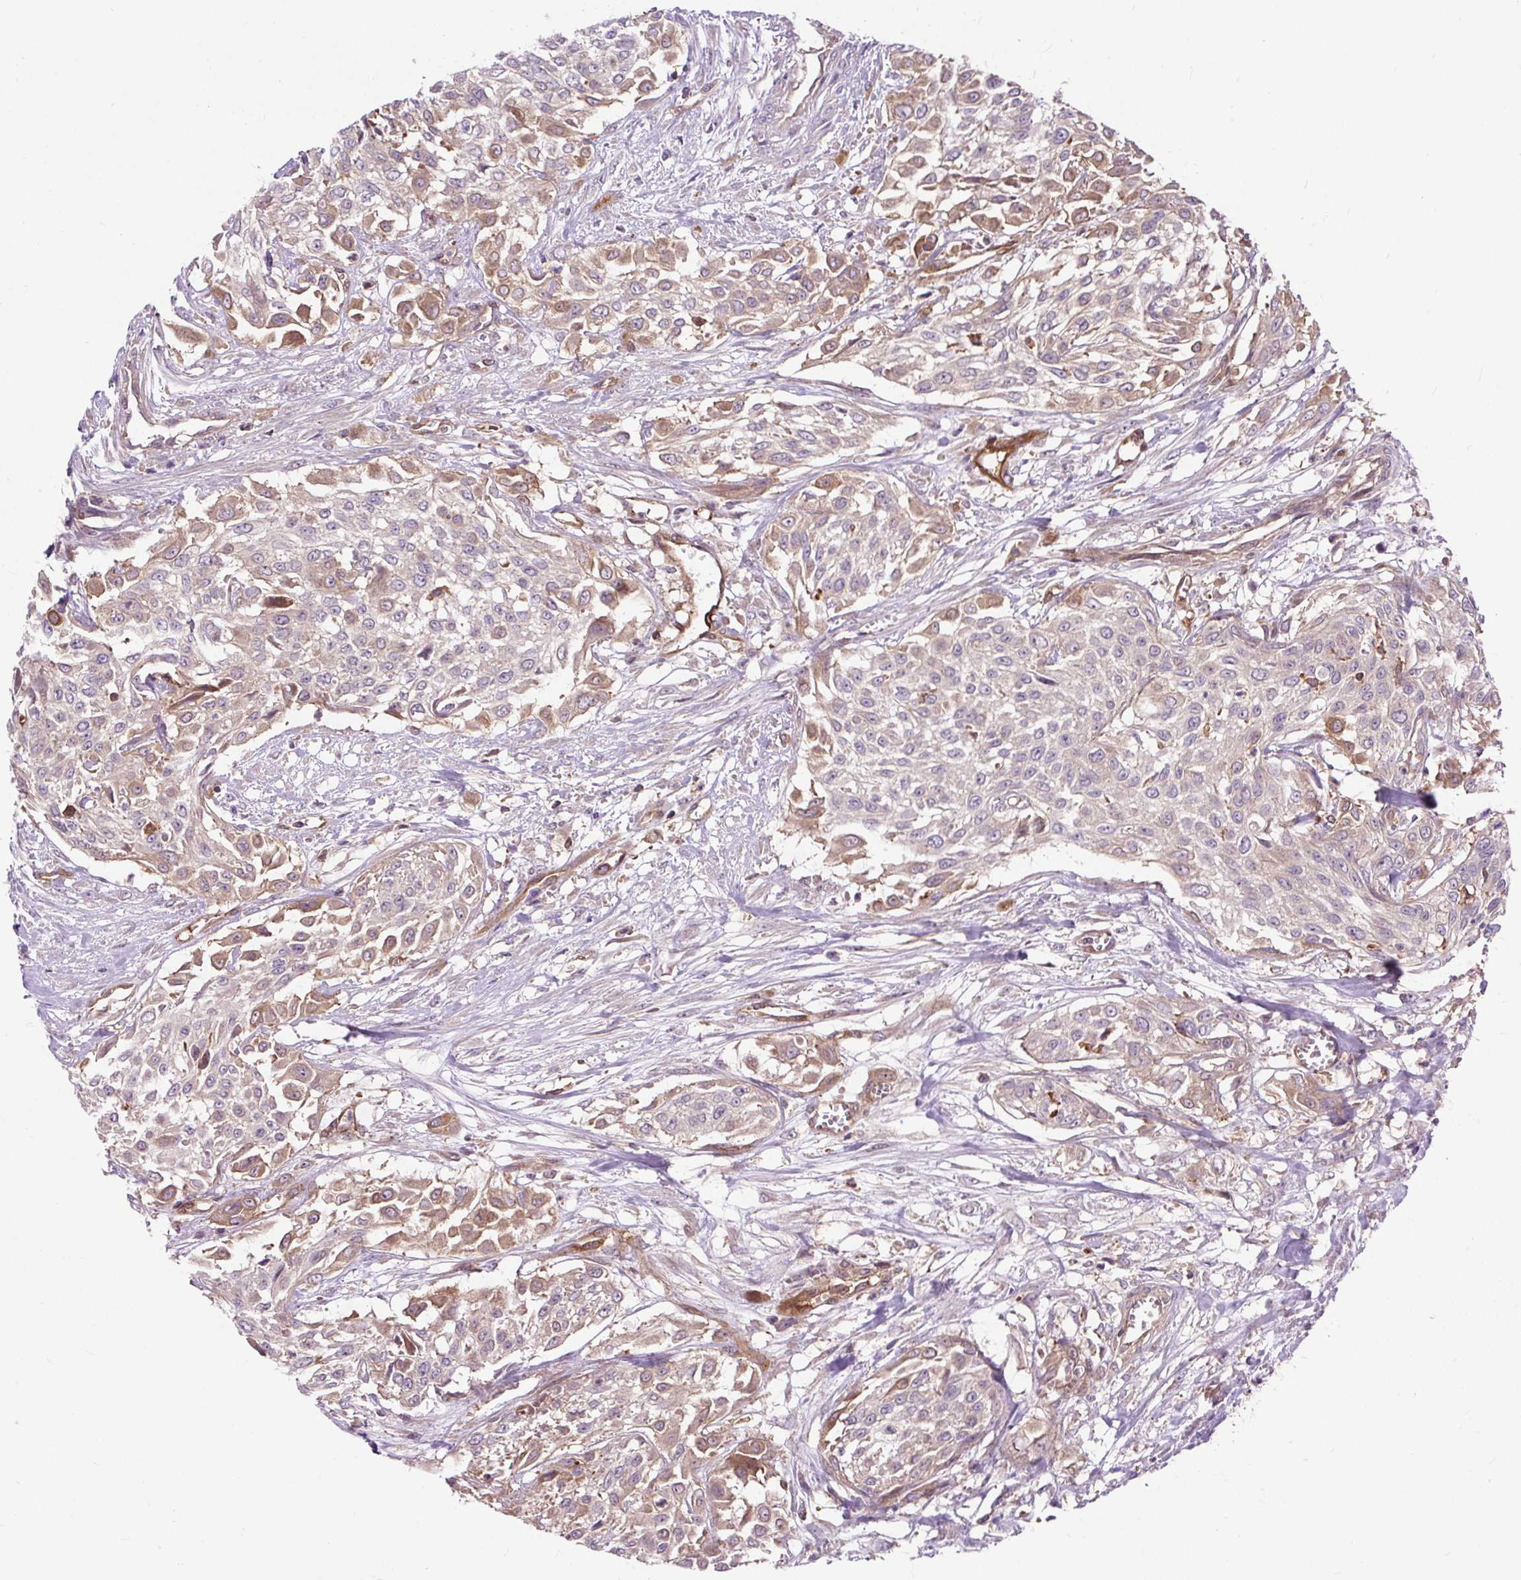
{"staining": {"intensity": "moderate", "quantity": "<25%", "location": "cytoplasmic/membranous"}, "tissue": "urothelial cancer", "cell_type": "Tumor cells", "image_type": "cancer", "snomed": [{"axis": "morphology", "description": "Urothelial carcinoma, High grade"}, {"axis": "topography", "description": "Urinary bladder"}], "caption": "The histopathology image exhibits staining of urothelial carcinoma (high-grade), revealing moderate cytoplasmic/membranous protein positivity (brown color) within tumor cells. Using DAB (brown) and hematoxylin (blue) stains, captured at high magnification using brightfield microscopy.", "gene": "PCDHGB3", "patient": {"sex": "male", "age": 57}}